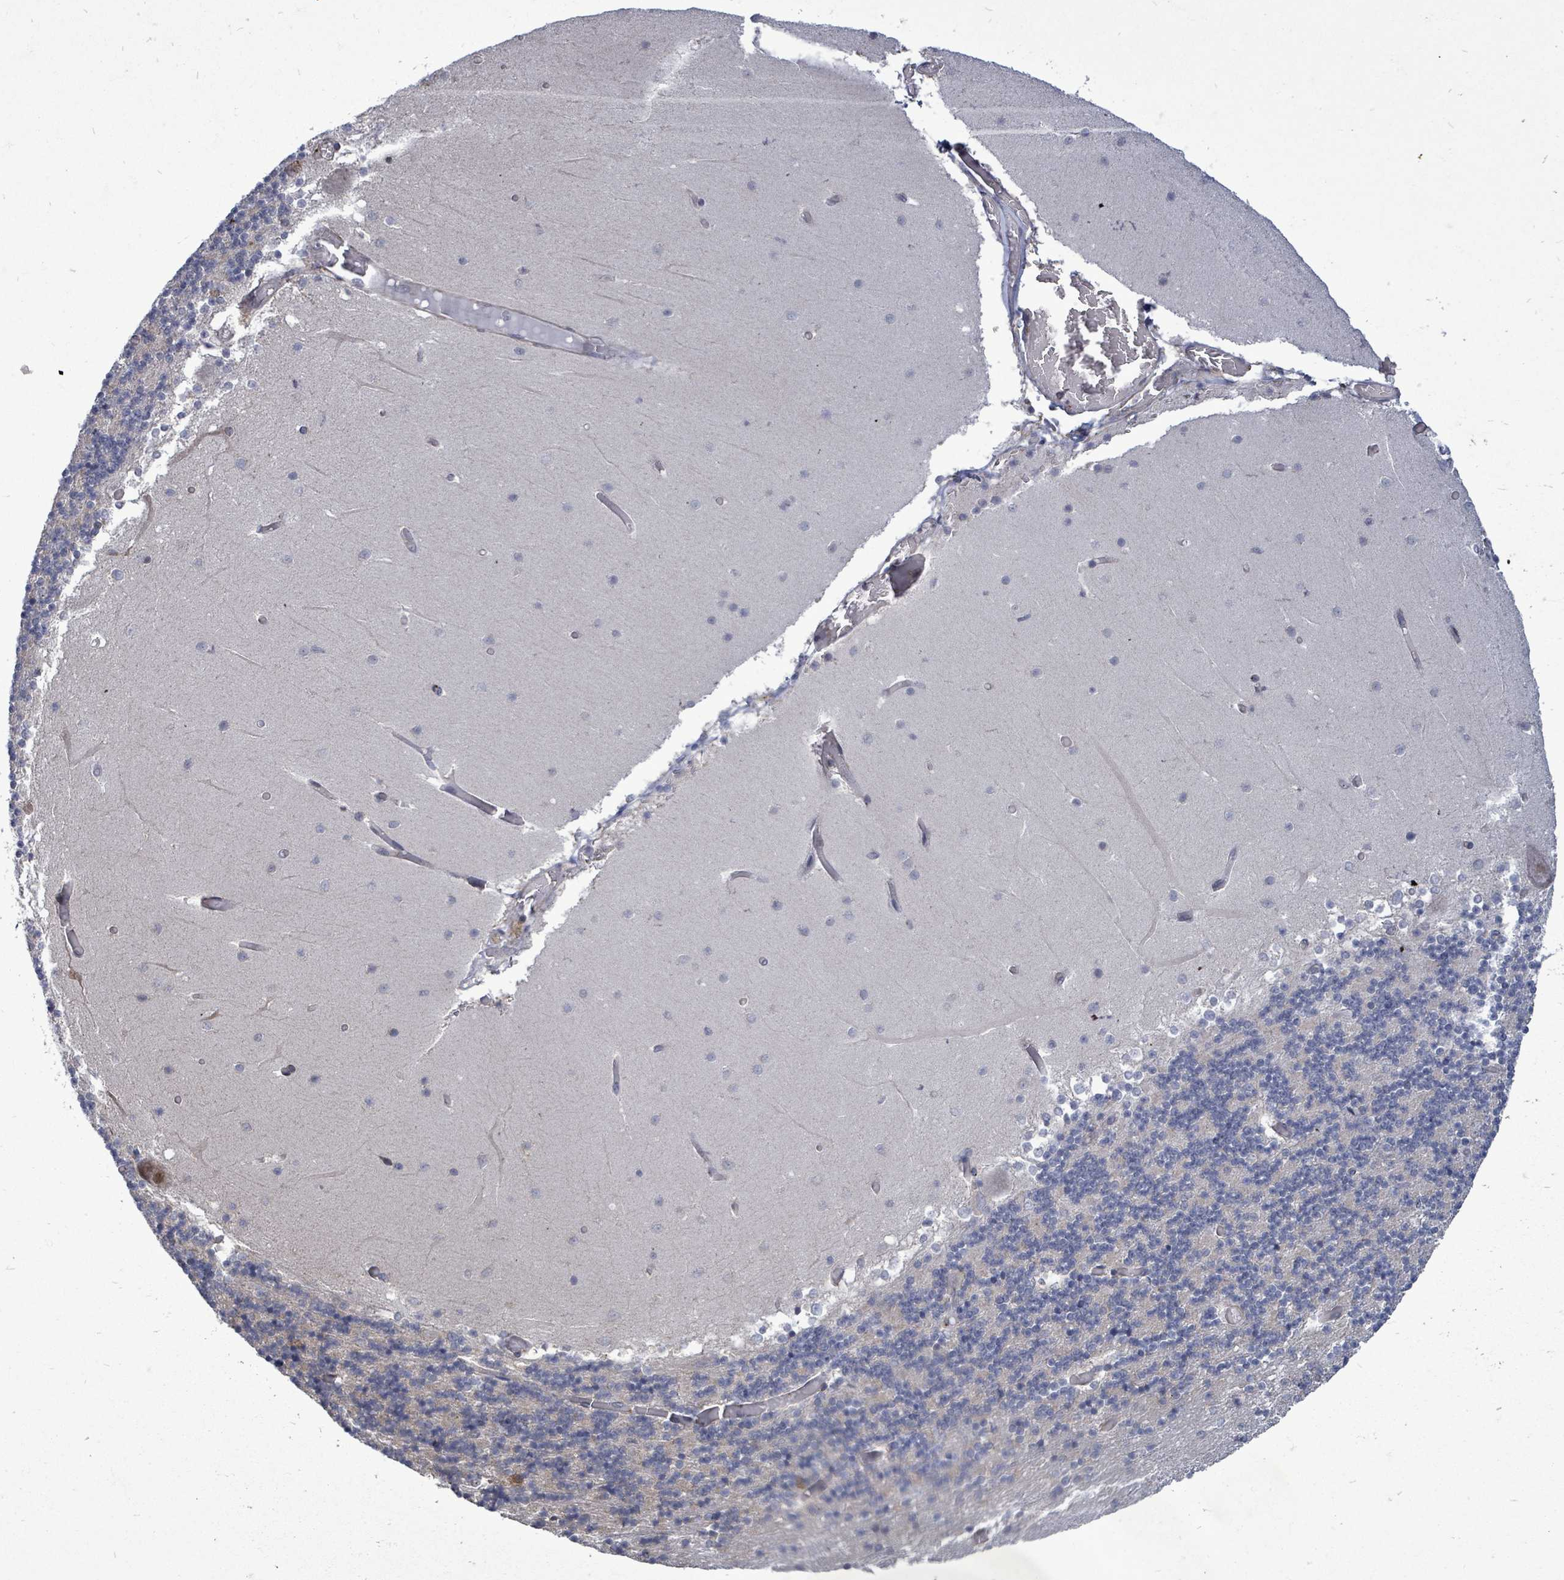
{"staining": {"intensity": "negative", "quantity": "none", "location": "none"}, "tissue": "cerebellum", "cell_type": "Cells in granular layer", "image_type": "normal", "snomed": [{"axis": "morphology", "description": "Normal tissue, NOS"}, {"axis": "topography", "description": "Cerebellum"}], "caption": "Benign cerebellum was stained to show a protein in brown. There is no significant expression in cells in granular layer. (DAB immunohistochemistry visualized using brightfield microscopy, high magnification).", "gene": "PAPSS1", "patient": {"sex": "female", "age": 28}}